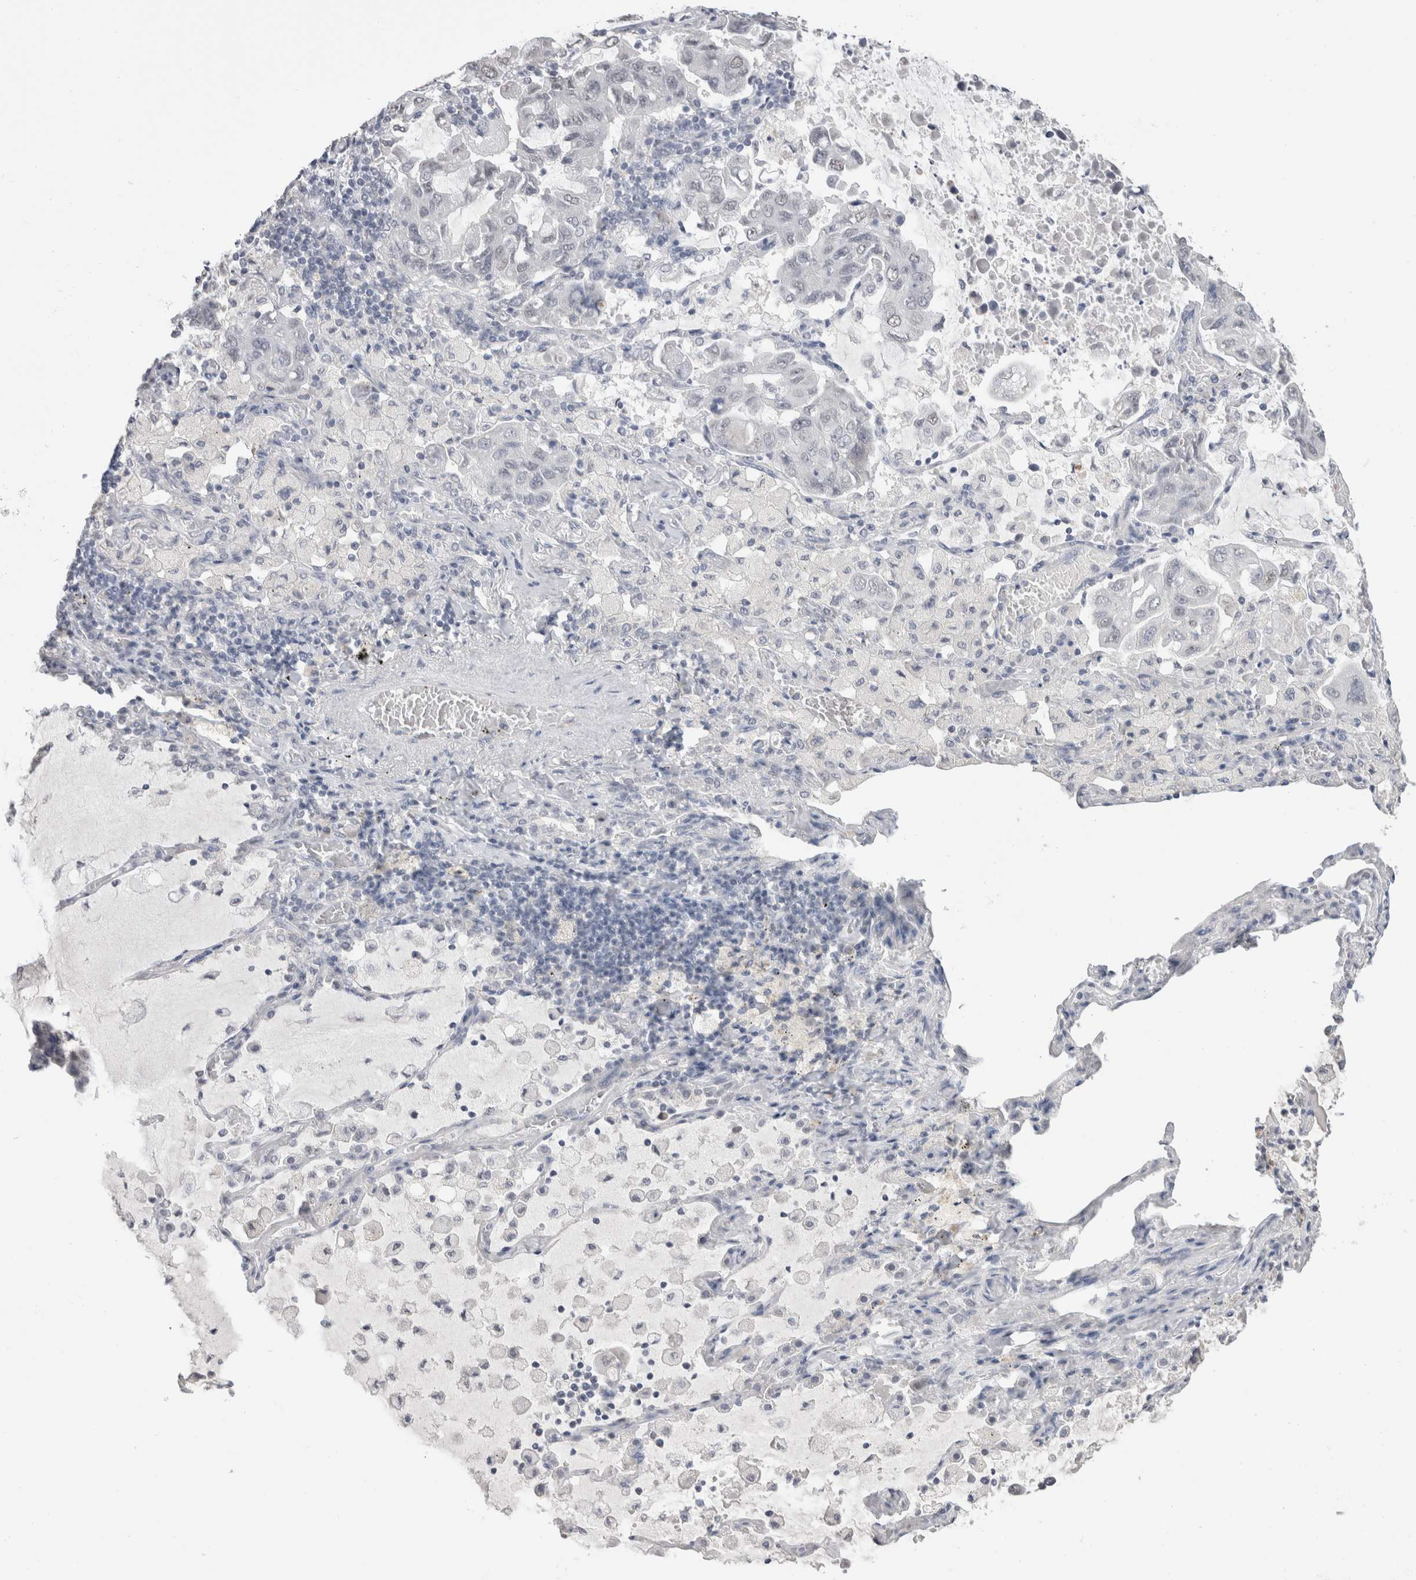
{"staining": {"intensity": "negative", "quantity": "none", "location": "none"}, "tissue": "lung cancer", "cell_type": "Tumor cells", "image_type": "cancer", "snomed": [{"axis": "morphology", "description": "Adenocarcinoma, NOS"}, {"axis": "topography", "description": "Lung"}], "caption": "Tumor cells are negative for protein expression in human lung cancer. (DAB (3,3'-diaminobenzidine) immunohistochemistry (IHC) visualized using brightfield microscopy, high magnification).", "gene": "CADM3", "patient": {"sex": "male", "age": 64}}